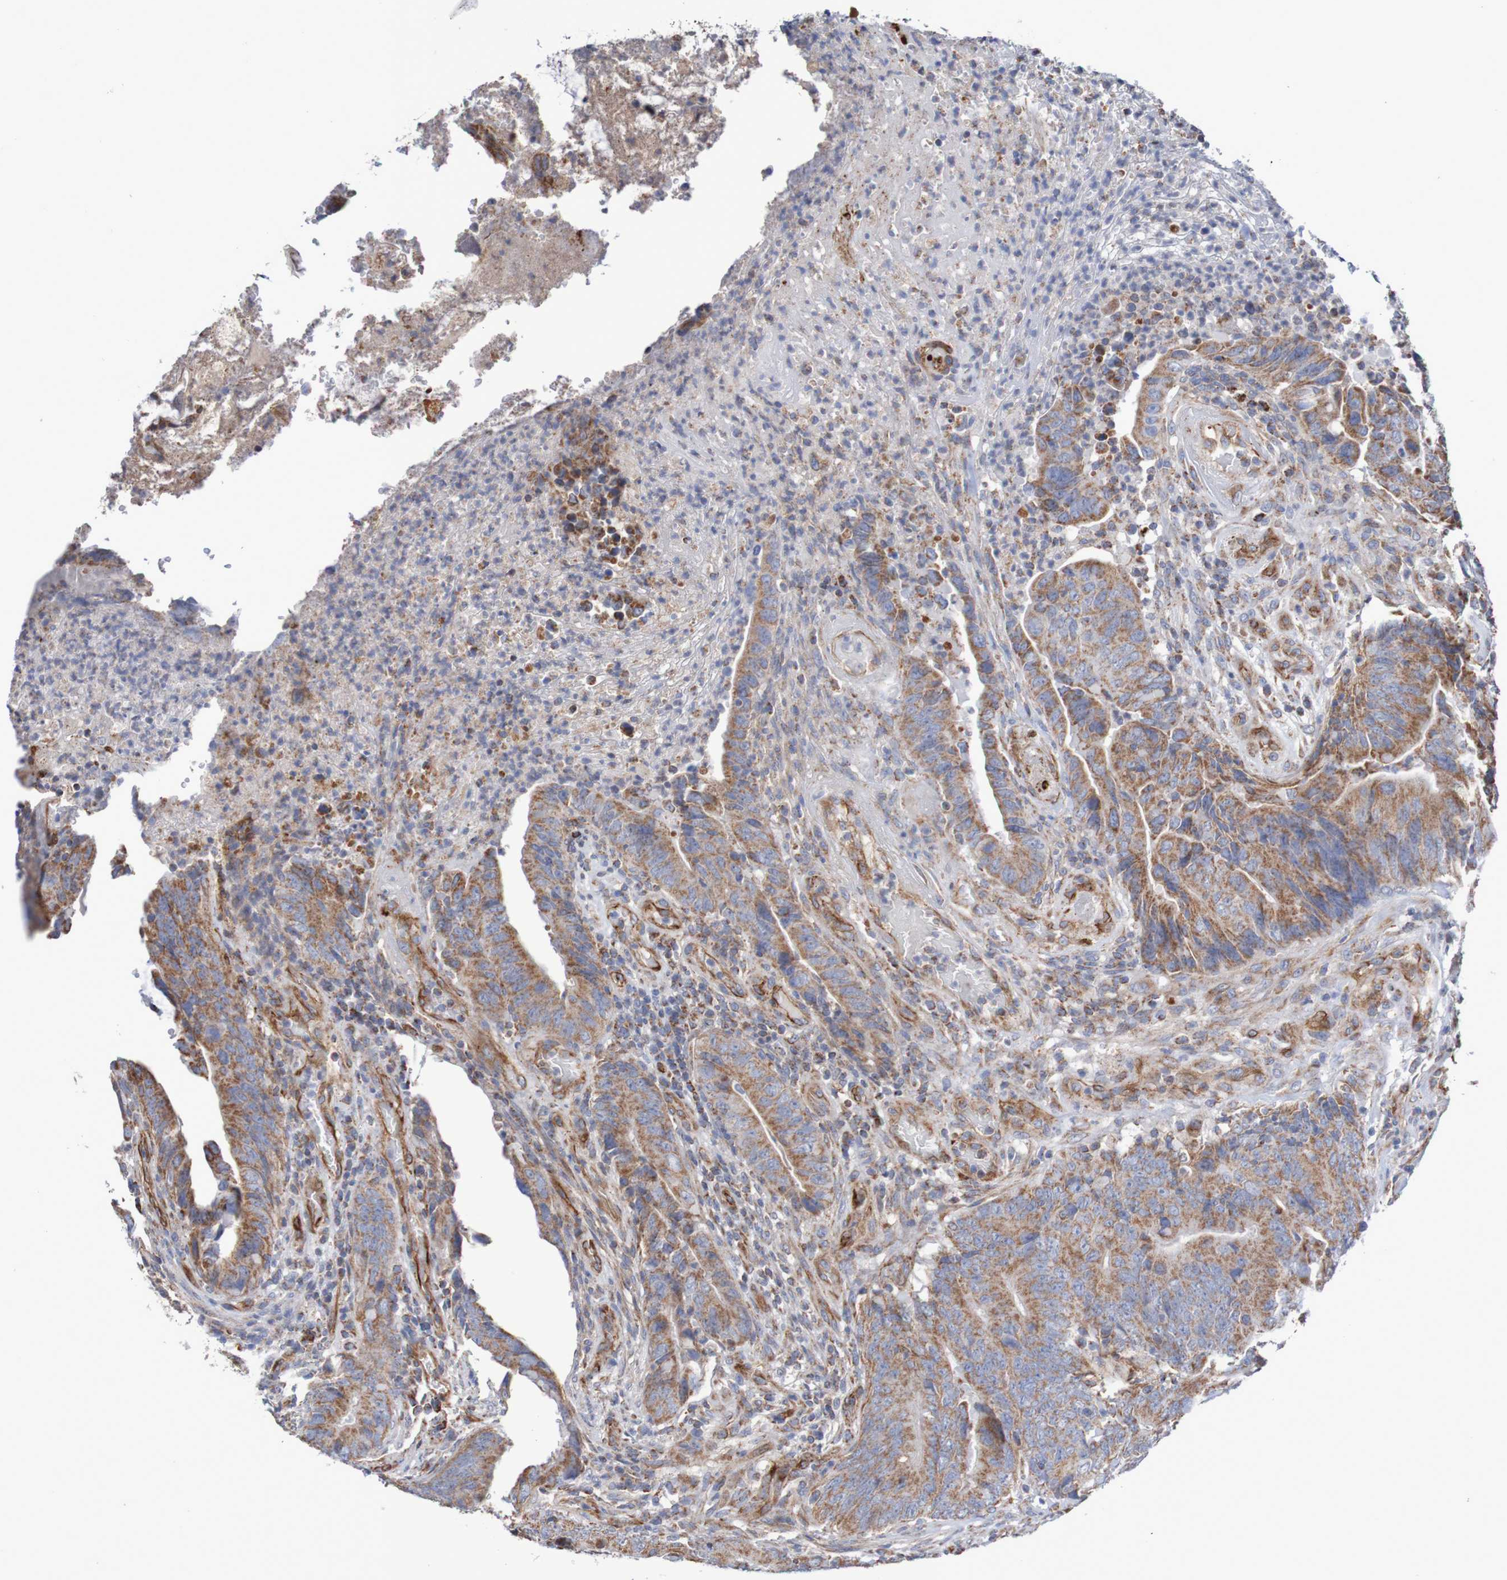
{"staining": {"intensity": "moderate", "quantity": ">75%", "location": "cytoplasmic/membranous"}, "tissue": "colorectal cancer", "cell_type": "Tumor cells", "image_type": "cancer", "snomed": [{"axis": "morphology", "description": "Normal tissue, NOS"}, {"axis": "morphology", "description": "Adenocarcinoma, NOS"}, {"axis": "topography", "description": "Colon"}], "caption": "There is medium levels of moderate cytoplasmic/membranous expression in tumor cells of colorectal cancer (adenocarcinoma), as demonstrated by immunohistochemical staining (brown color).", "gene": "MMEL1", "patient": {"sex": "male", "age": 56}}